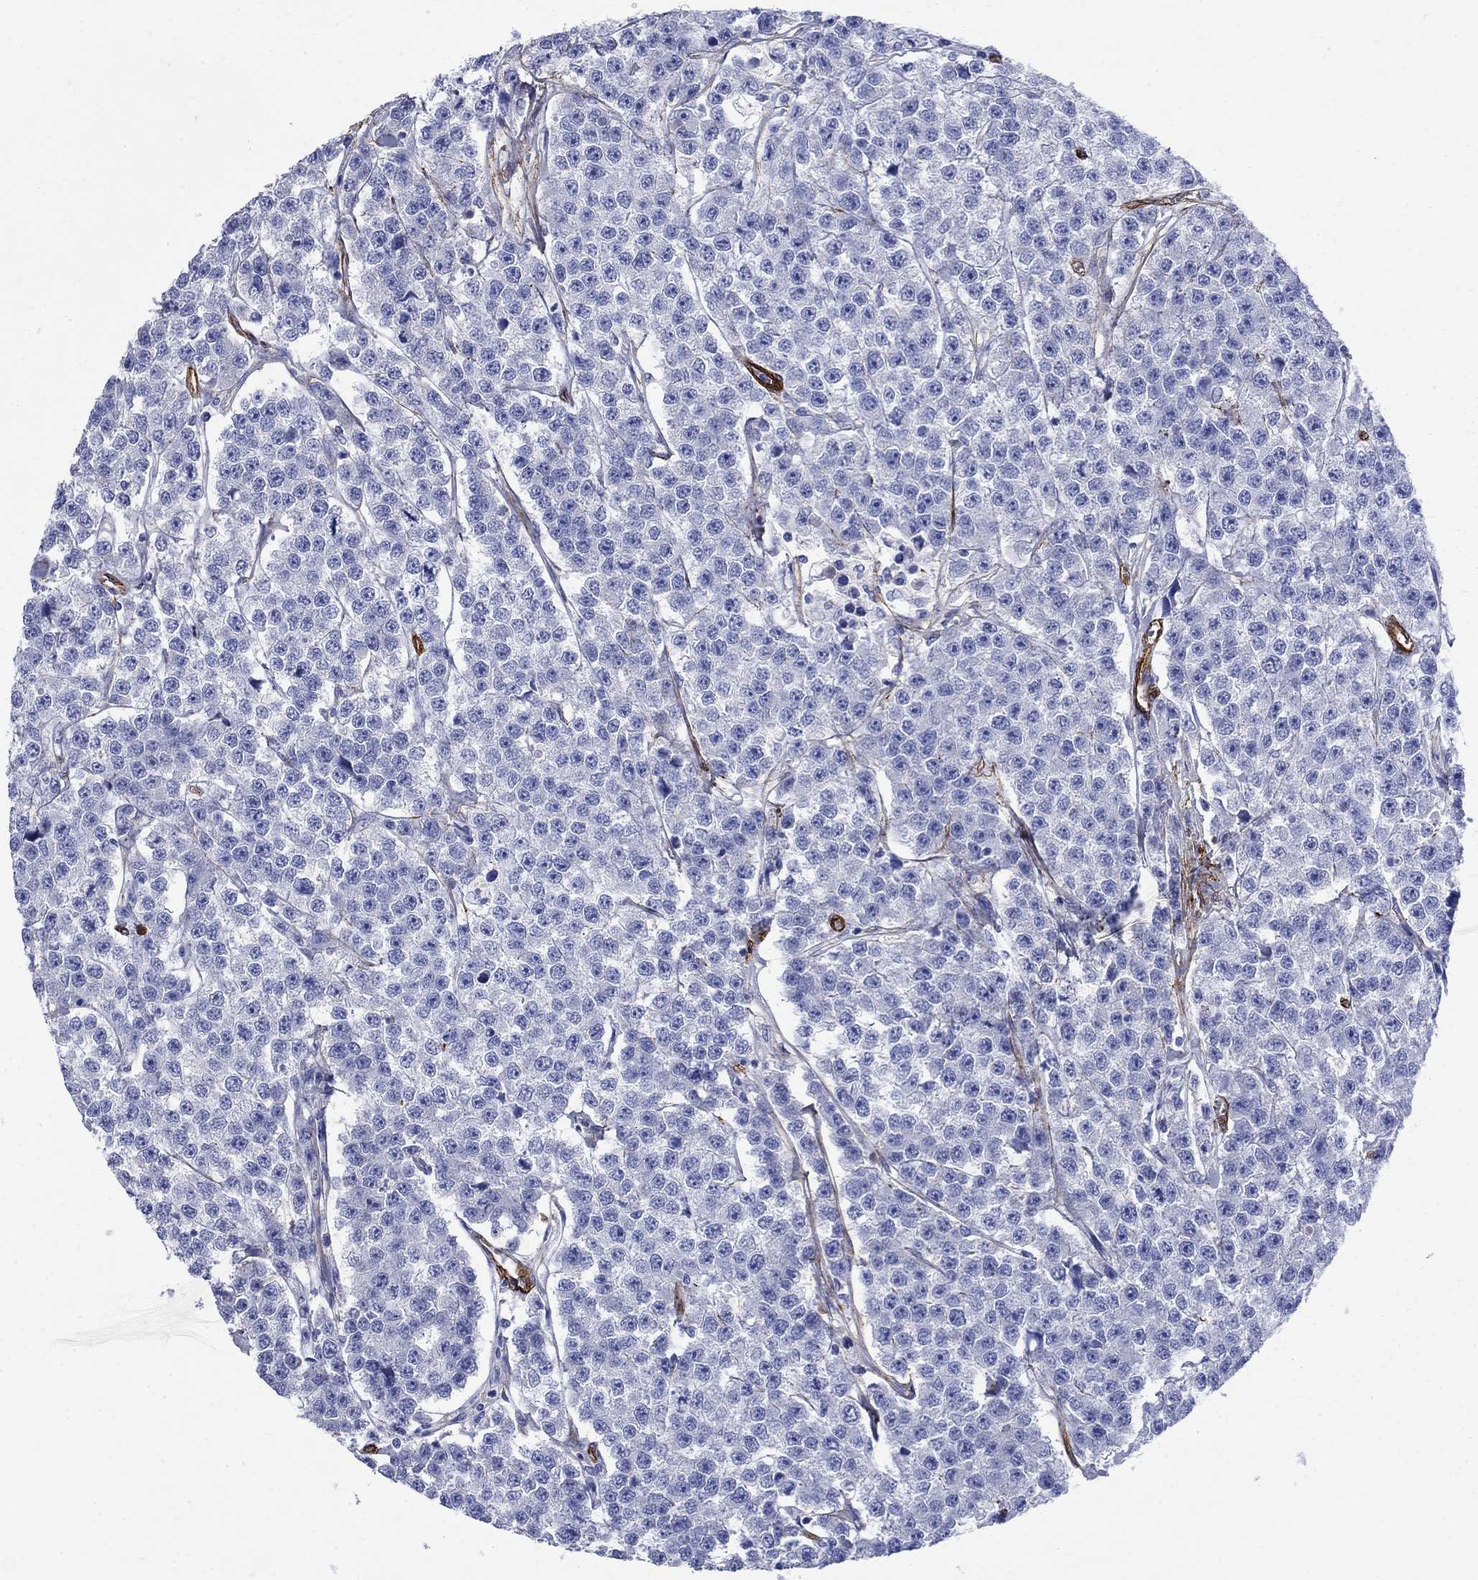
{"staining": {"intensity": "negative", "quantity": "none", "location": "none"}, "tissue": "testis cancer", "cell_type": "Tumor cells", "image_type": "cancer", "snomed": [{"axis": "morphology", "description": "Seminoma, NOS"}, {"axis": "topography", "description": "Testis"}], "caption": "Testis cancer was stained to show a protein in brown. There is no significant staining in tumor cells.", "gene": "VTN", "patient": {"sex": "male", "age": 59}}